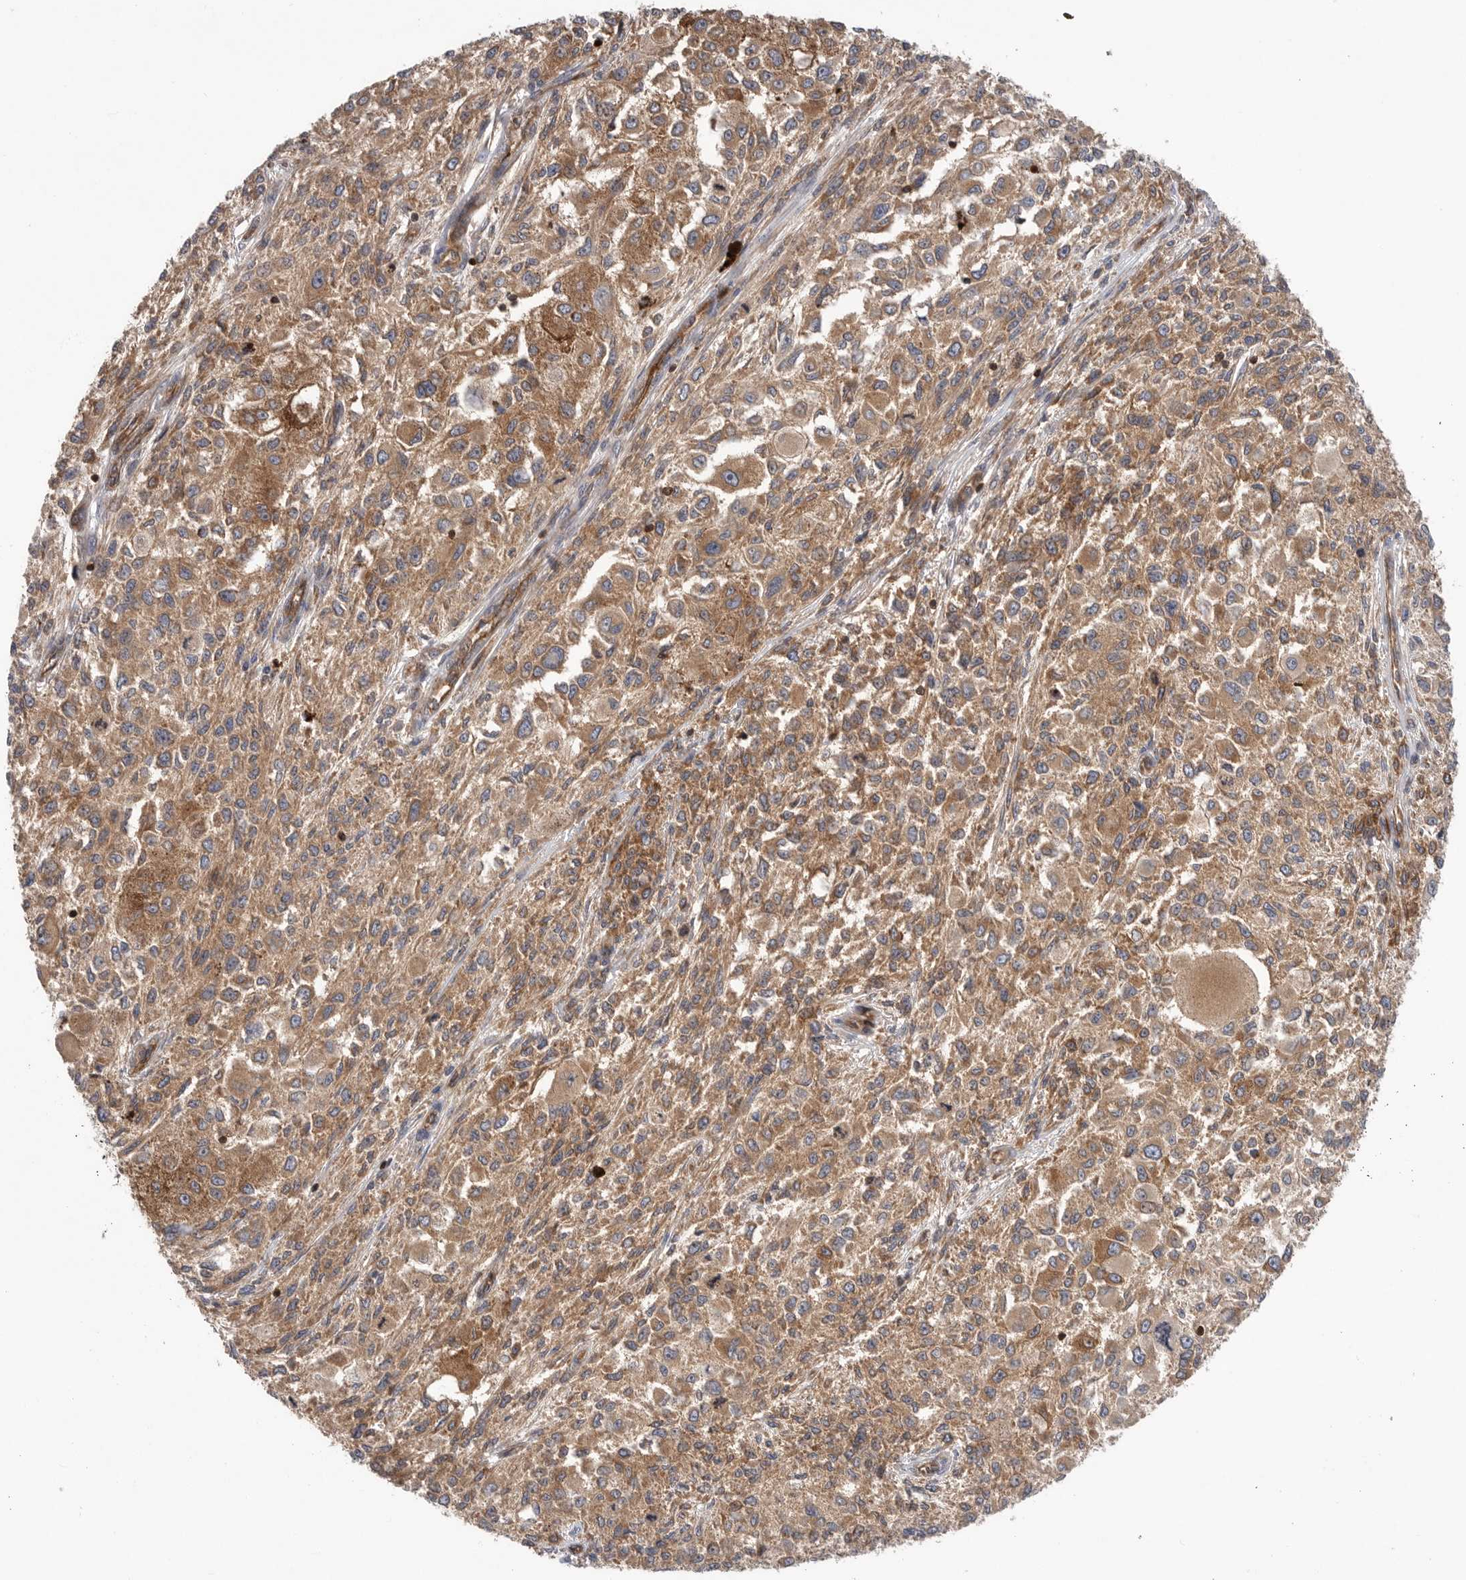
{"staining": {"intensity": "moderate", "quantity": ">75%", "location": "cytoplasmic/membranous"}, "tissue": "melanoma", "cell_type": "Tumor cells", "image_type": "cancer", "snomed": [{"axis": "morphology", "description": "Necrosis, NOS"}, {"axis": "morphology", "description": "Malignant melanoma, NOS"}, {"axis": "topography", "description": "Skin"}], "caption": "Immunohistochemical staining of melanoma shows medium levels of moderate cytoplasmic/membranous staining in about >75% of tumor cells.", "gene": "PRKCH", "patient": {"sex": "female", "age": 87}}